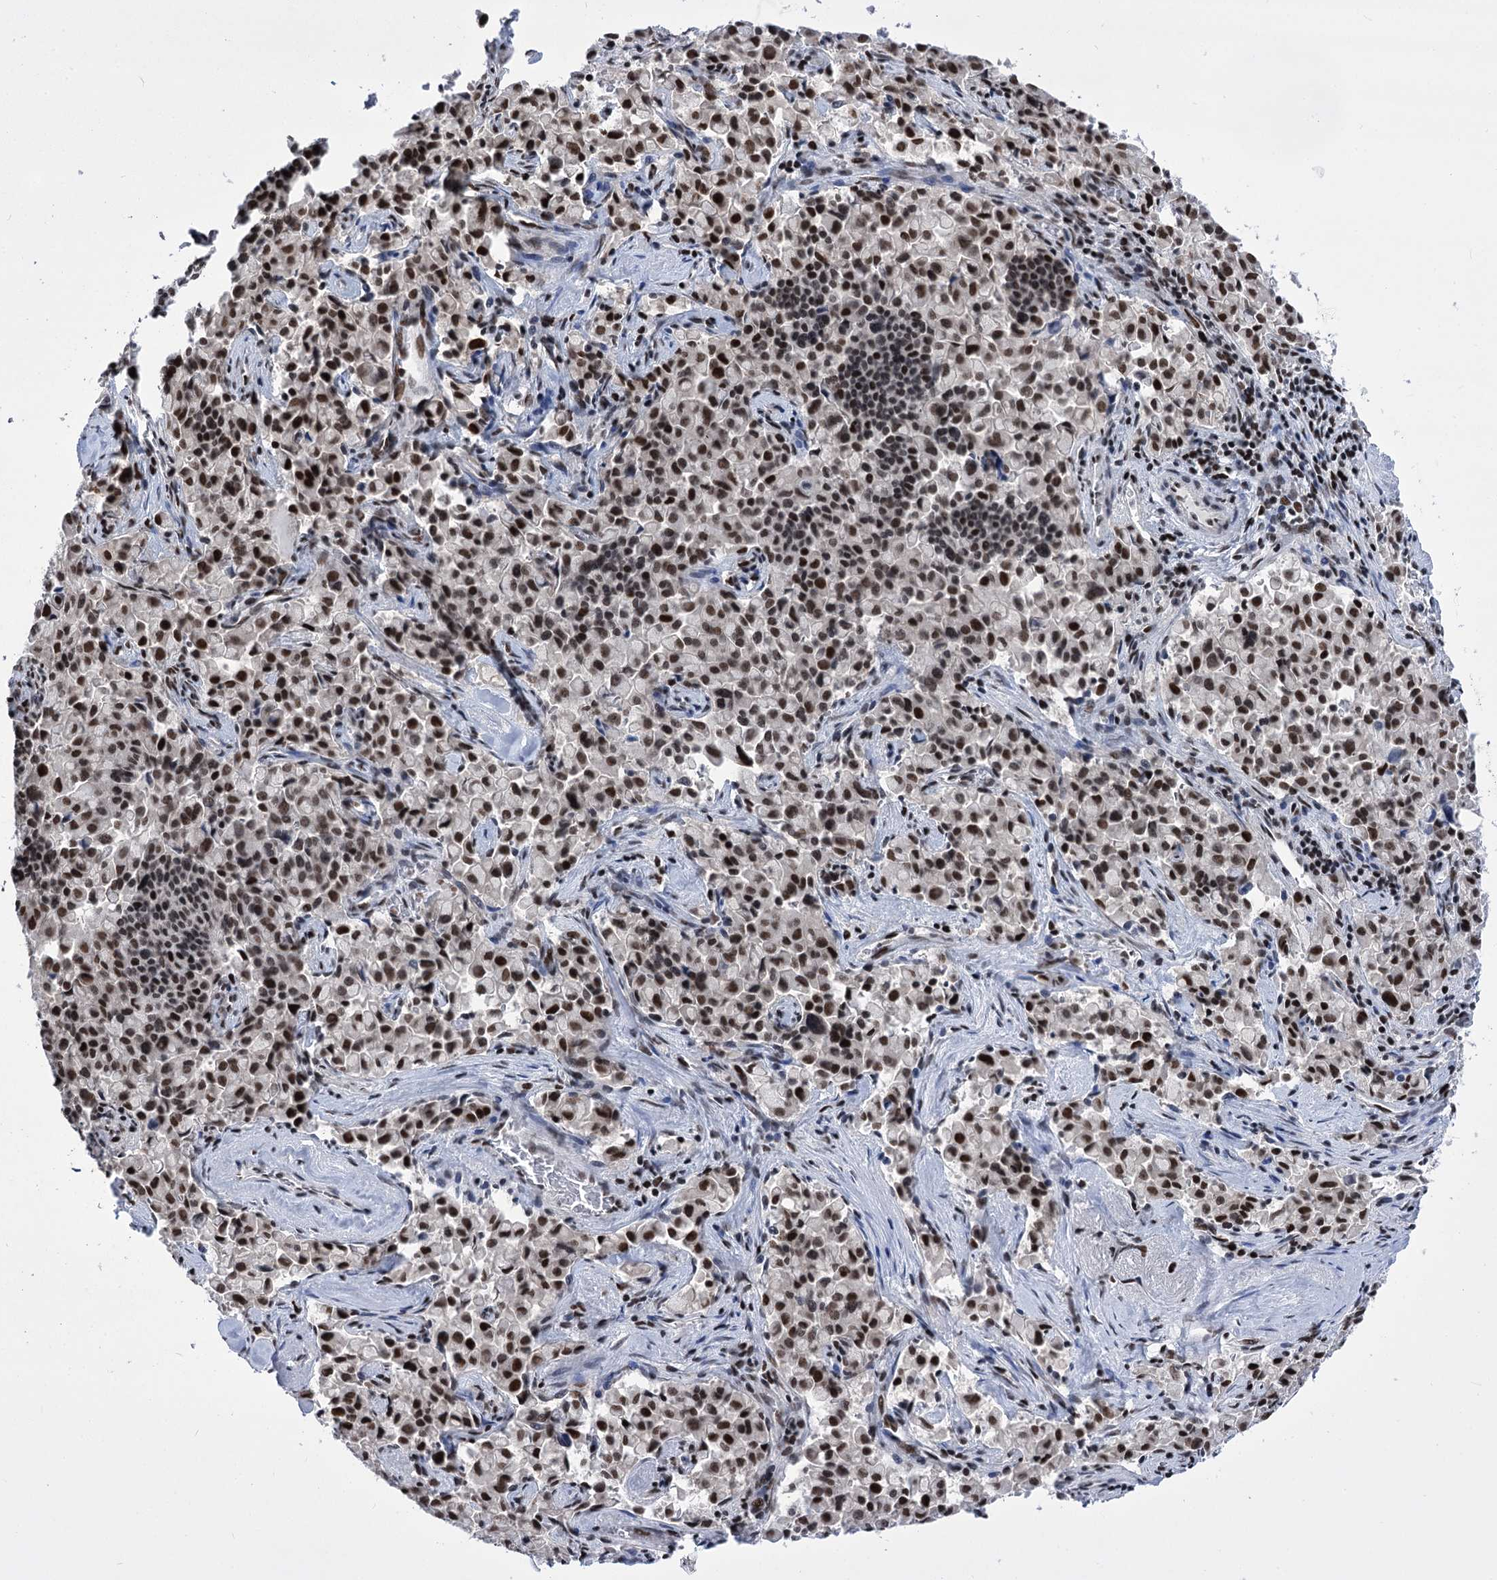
{"staining": {"intensity": "moderate", "quantity": ">75%", "location": "nuclear"}, "tissue": "pancreatic cancer", "cell_type": "Tumor cells", "image_type": "cancer", "snomed": [{"axis": "morphology", "description": "Adenocarcinoma, NOS"}, {"axis": "topography", "description": "Pancreas"}], "caption": "Immunohistochemical staining of human pancreatic cancer exhibits medium levels of moderate nuclear protein staining in about >75% of tumor cells. The staining was performed using DAB (3,3'-diaminobenzidine), with brown indicating positive protein expression. Nuclei are stained blue with hematoxylin.", "gene": "POU4F3", "patient": {"sex": "male", "age": 65}}